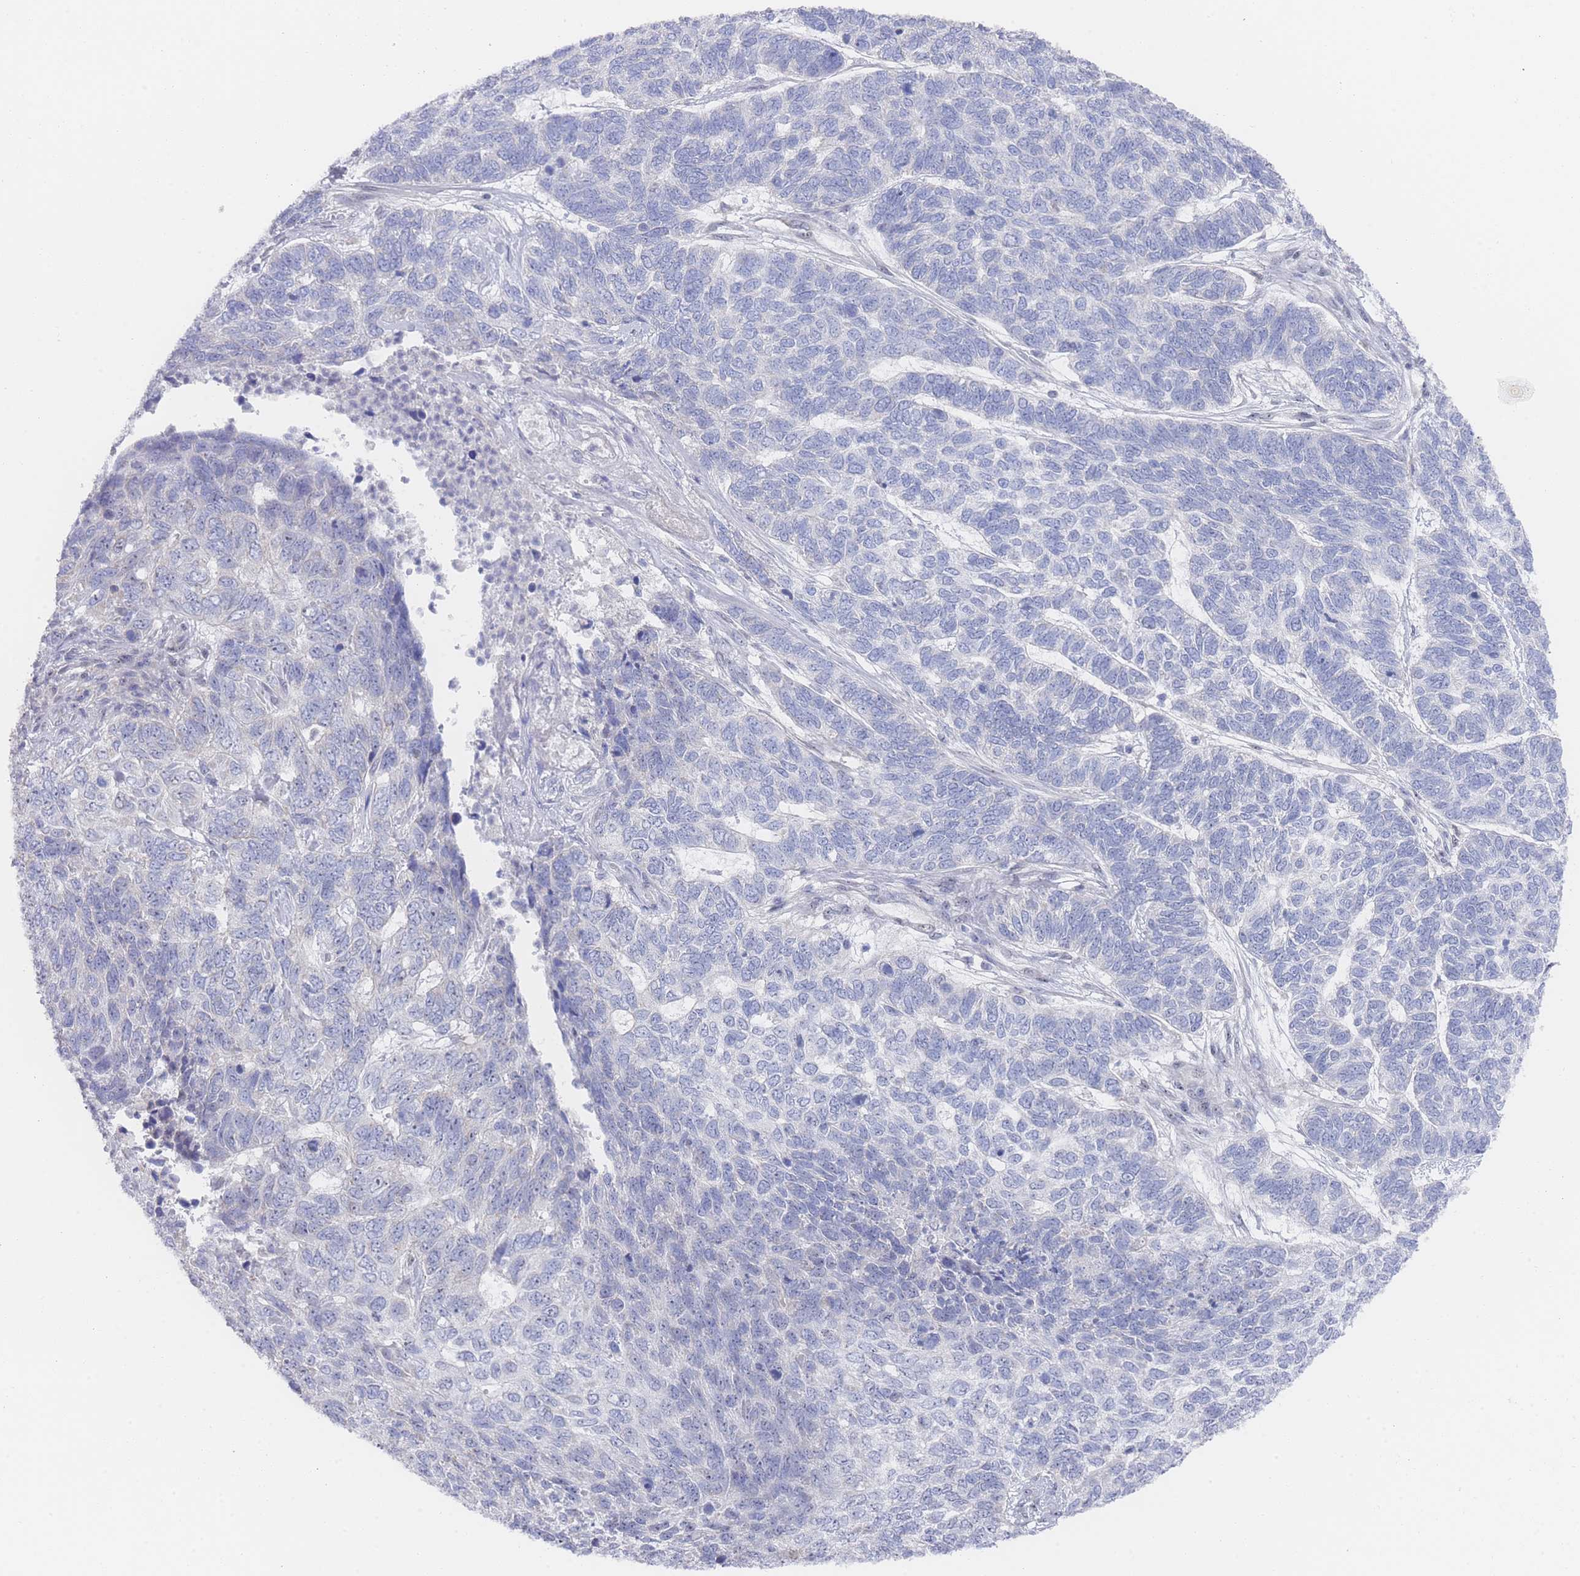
{"staining": {"intensity": "negative", "quantity": "none", "location": "none"}, "tissue": "skin cancer", "cell_type": "Tumor cells", "image_type": "cancer", "snomed": [{"axis": "morphology", "description": "Basal cell carcinoma"}, {"axis": "topography", "description": "Skin"}], "caption": "The histopathology image shows no staining of tumor cells in basal cell carcinoma (skin). Nuclei are stained in blue.", "gene": "ZNF142", "patient": {"sex": "female", "age": 65}}